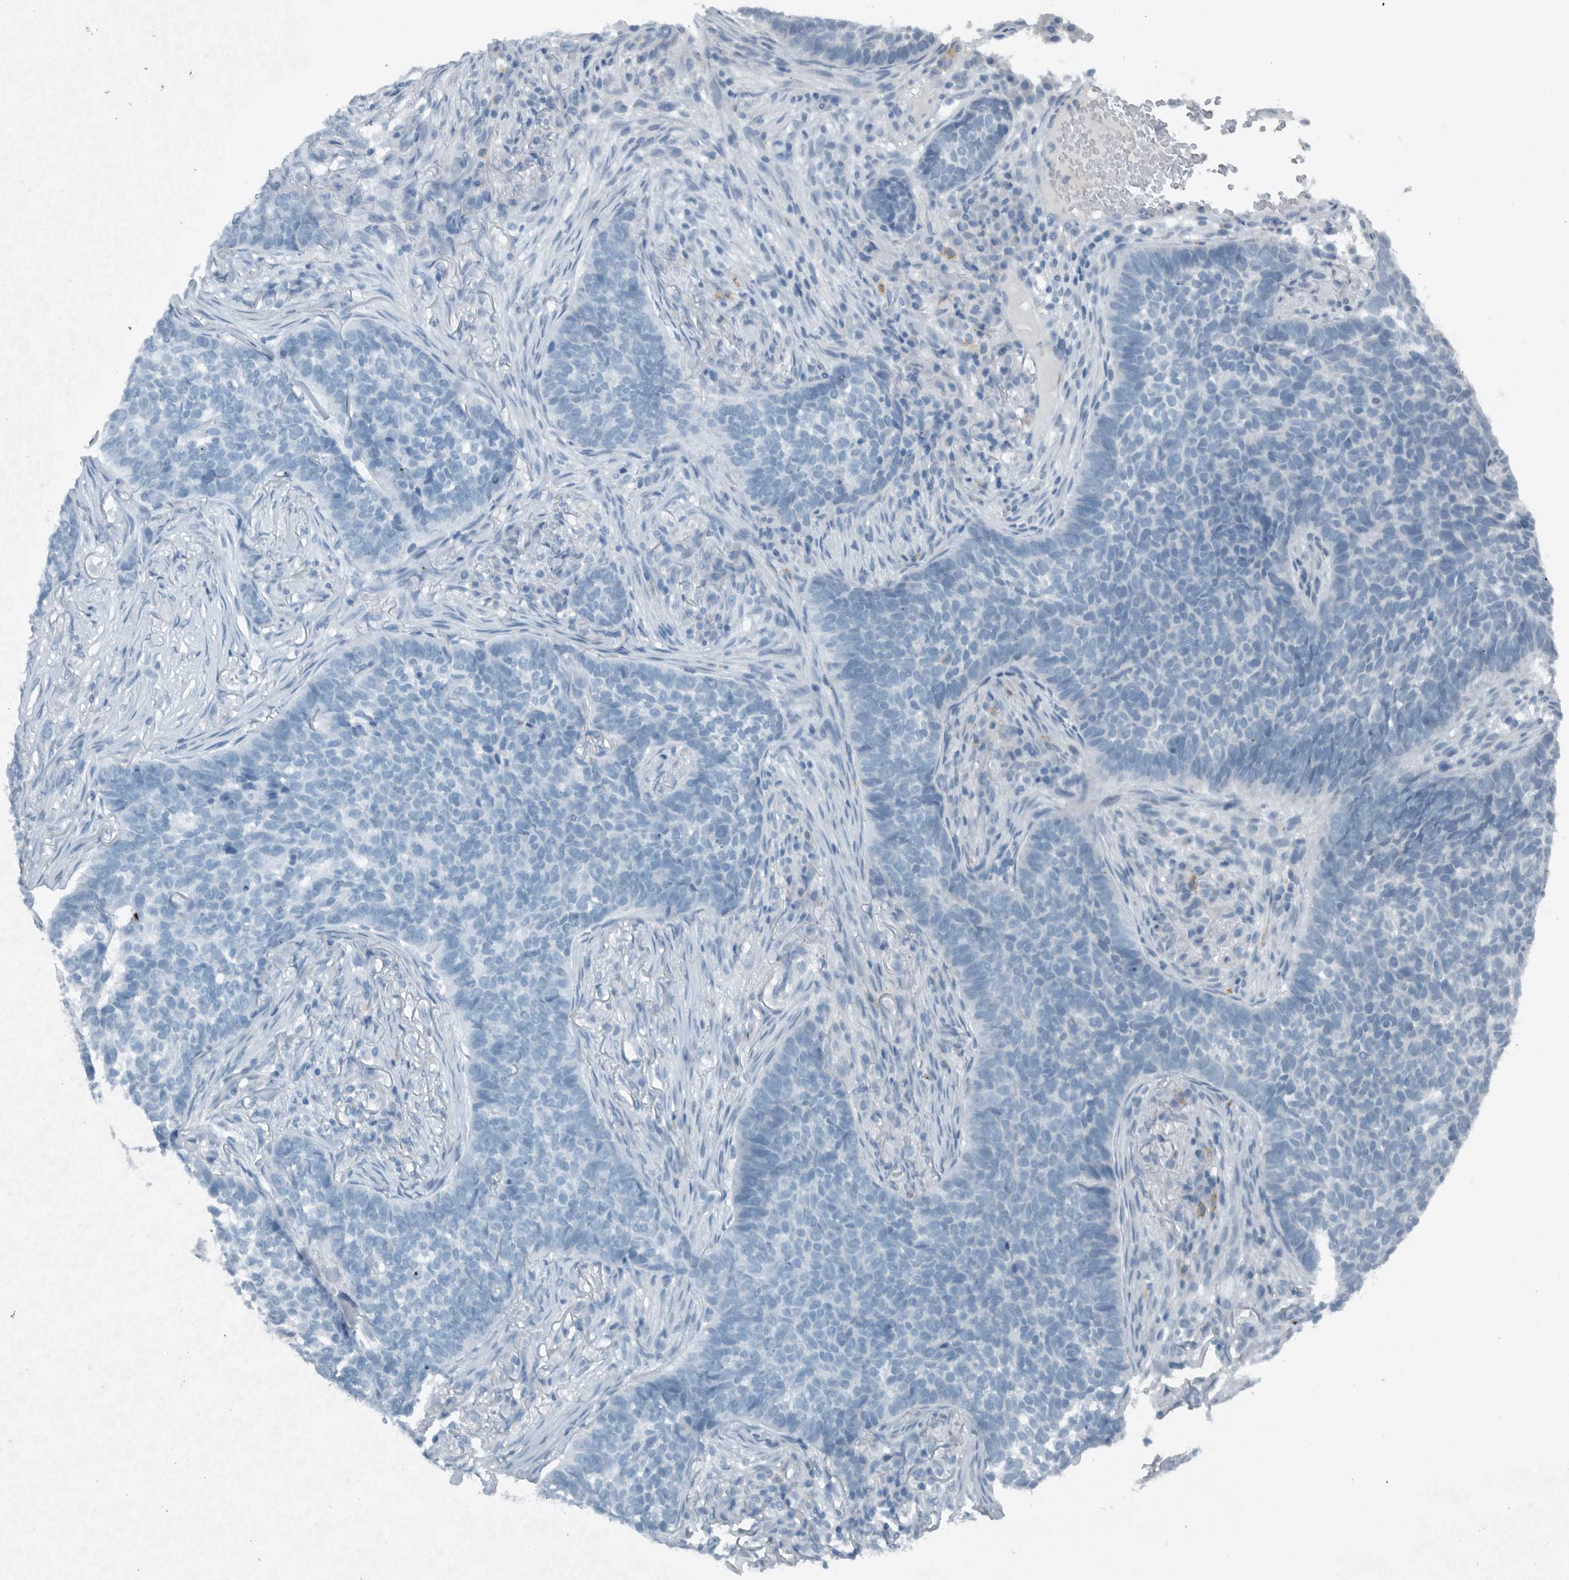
{"staining": {"intensity": "negative", "quantity": "none", "location": "none"}, "tissue": "skin cancer", "cell_type": "Tumor cells", "image_type": "cancer", "snomed": [{"axis": "morphology", "description": "Basal cell carcinoma"}, {"axis": "topography", "description": "Skin"}], "caption": "This is an immunohistochemistry (IHC) histopathology image of skin cancer. There is no staining in tumor cells.", "gene": "IL20", "patient": {"sex": "male", "age": 85}}